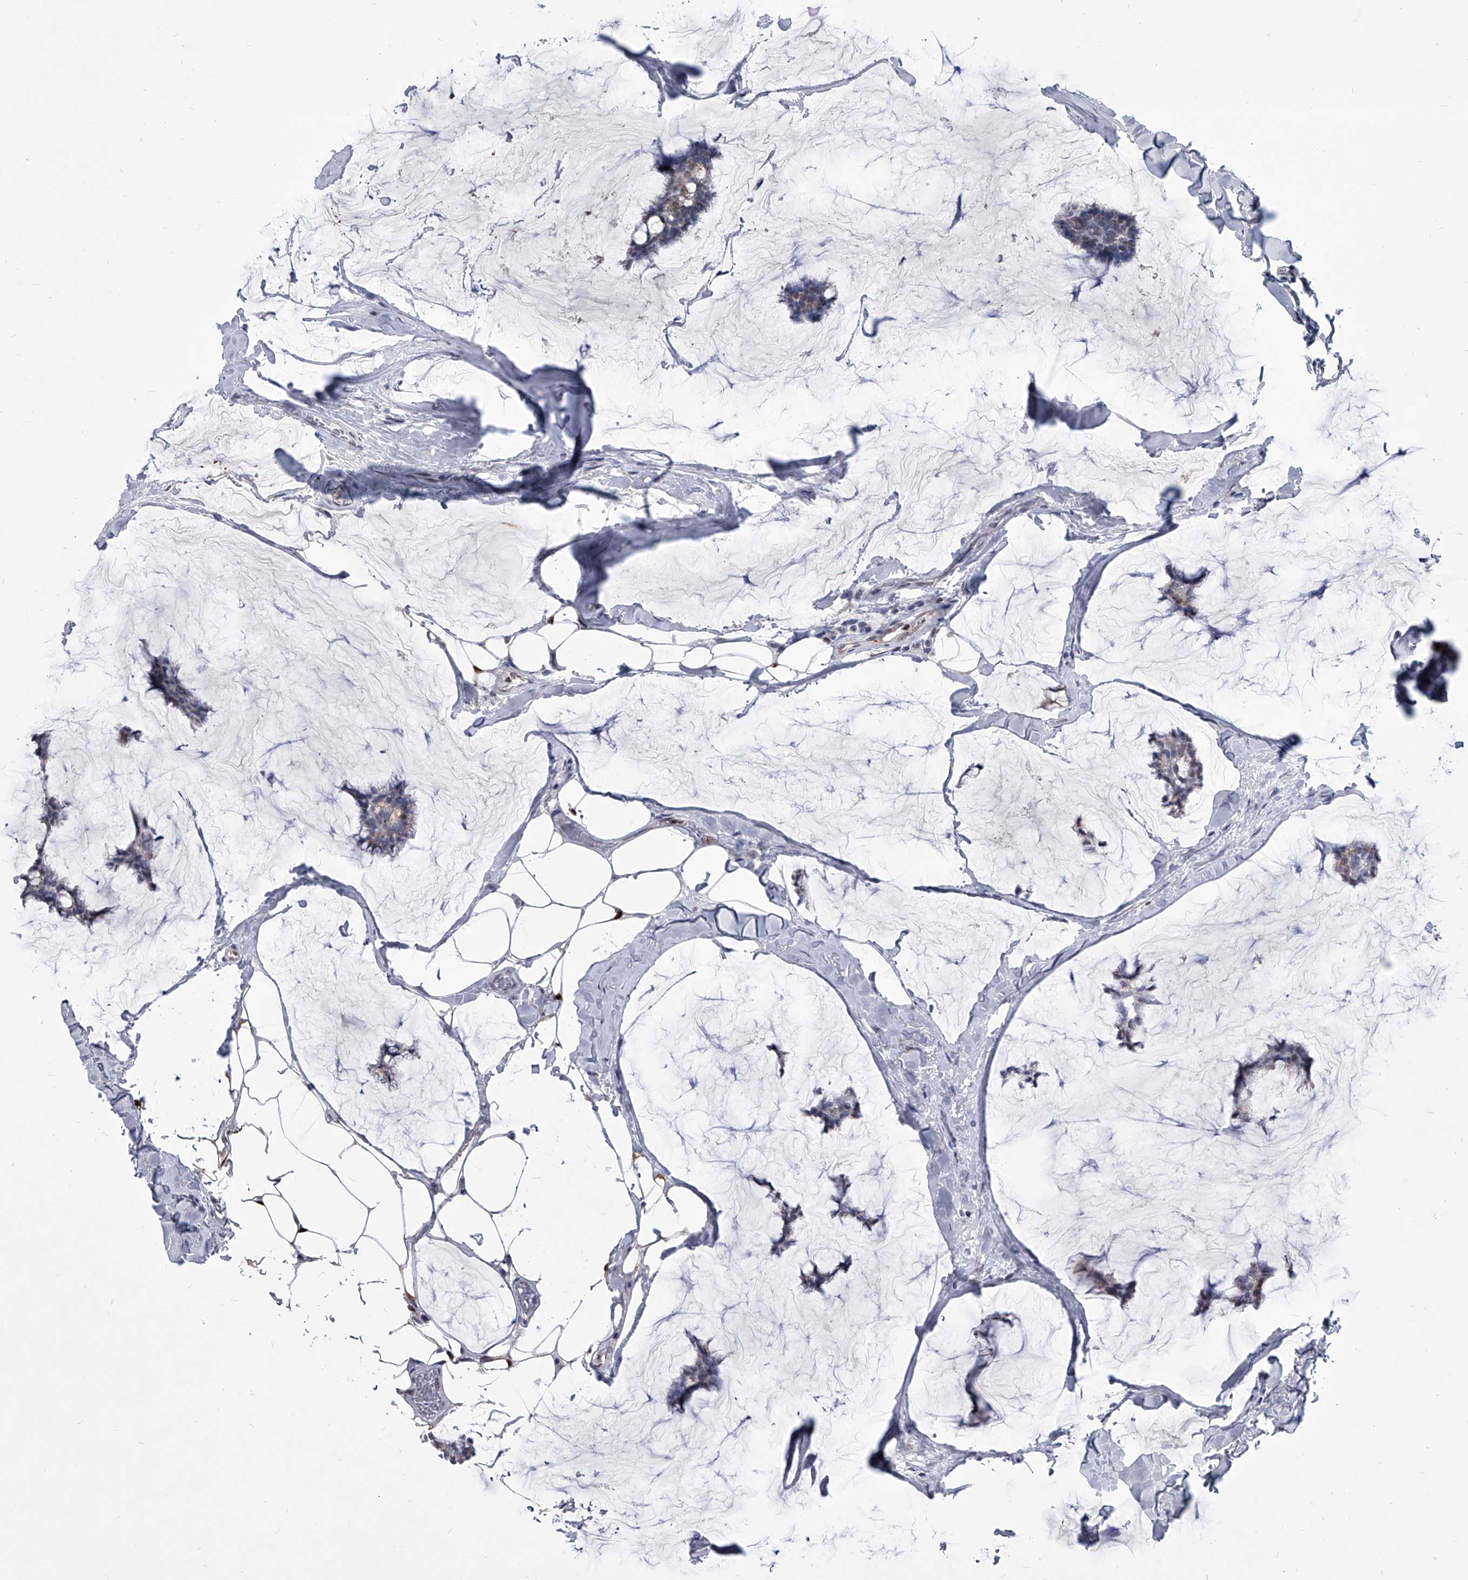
{"staining": {"intensity": "weak", "quantity": "25%-75%", "location": "cytoplasmic/membranous"}, "tissue": "breast cancer", "cell_type": "Tumor cells", "image_type": "cancer", "snomed": [{"axis": "morphology", "description": "Duct carcinoma"}, {"axis": "topography", "description": "Breast"}], "caption": "Human breast infiltrating ductal carcinoma stained for a protein (brown) shows weak cytoplasmic/membranous positive positivity in approximately 25%-75% of tumor cells.", "gene": "EVA1C", "patient": {"sex": "female", "age": 93}}